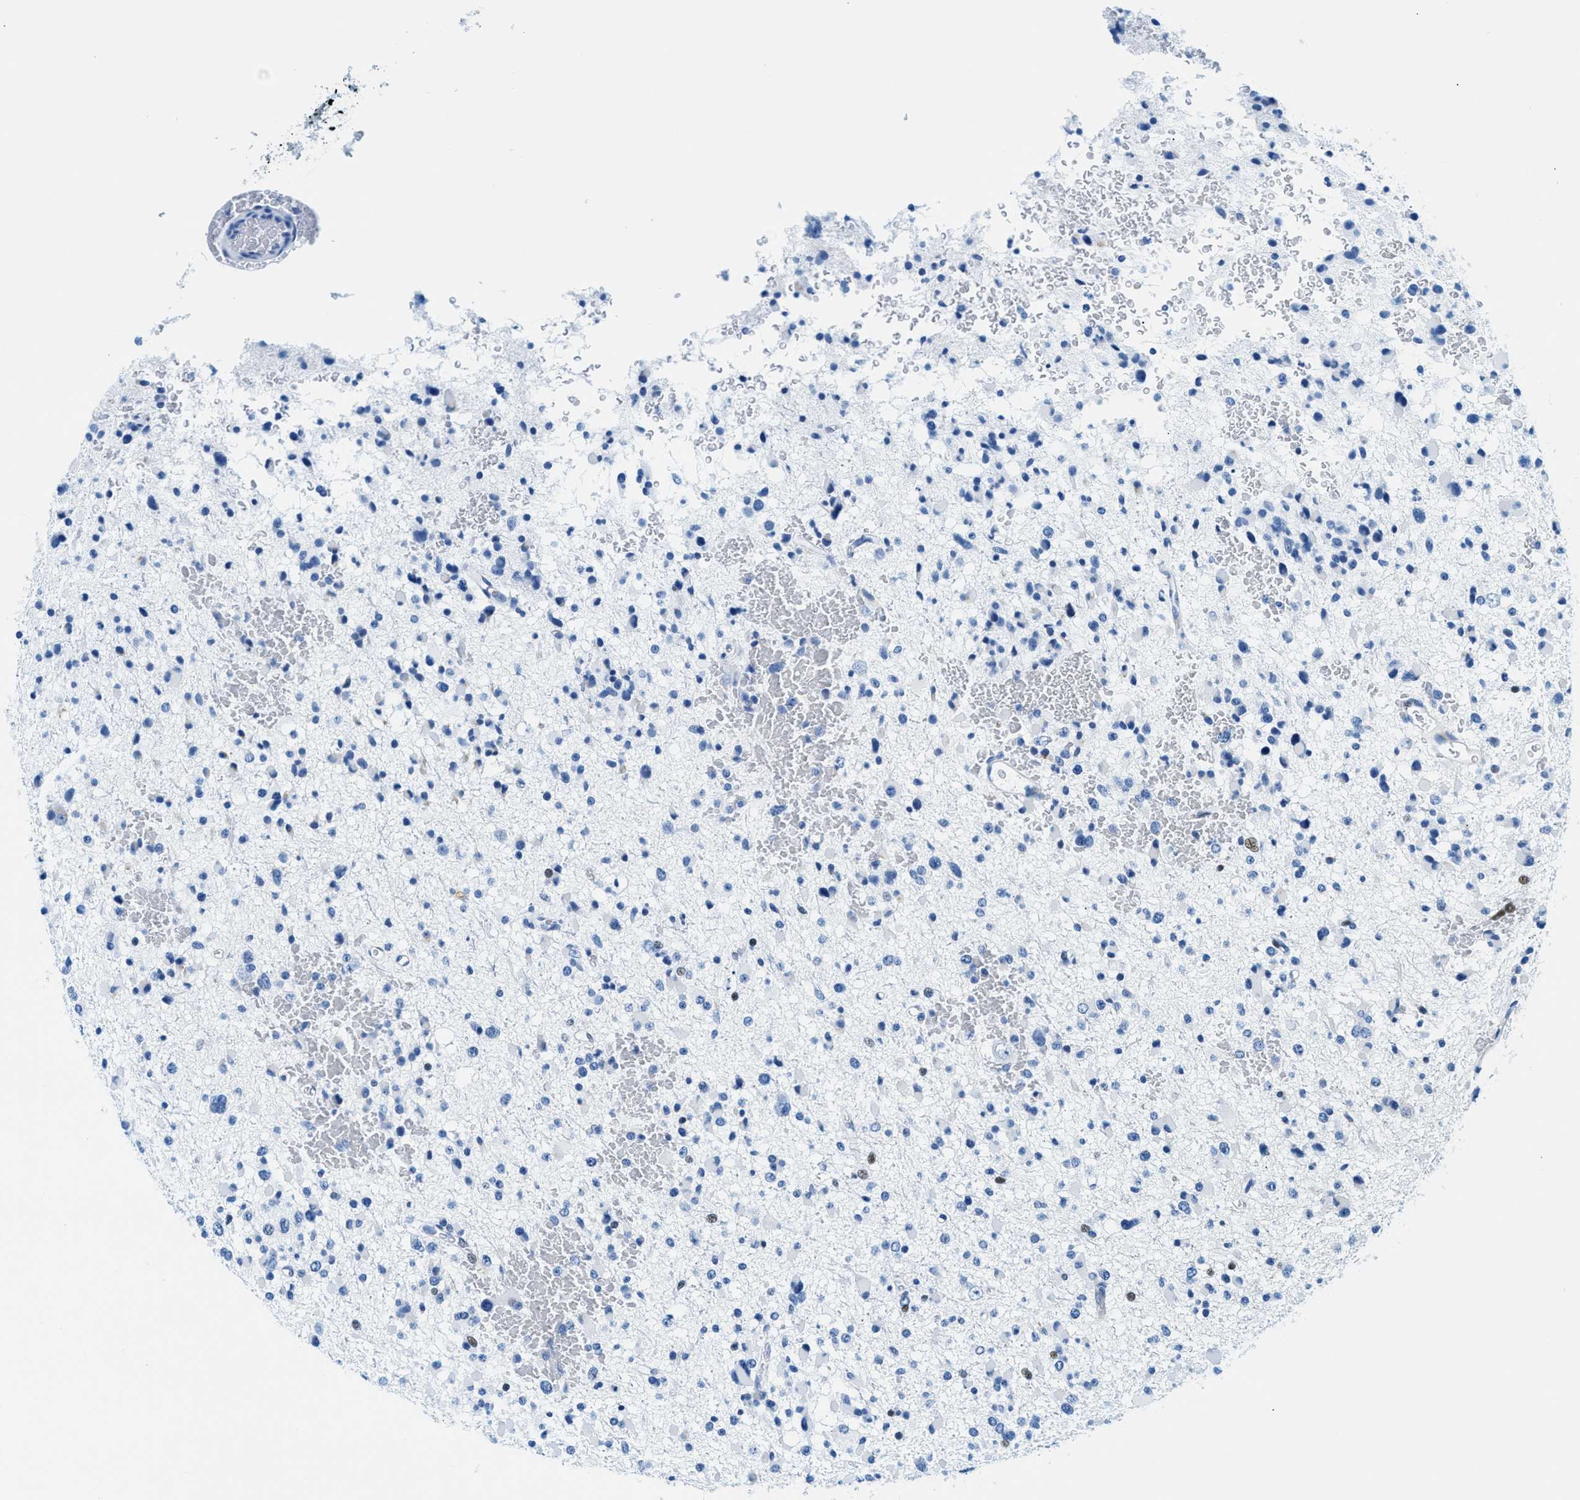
{"staining": {"intensity": "negative", "quantity": "none", "location": "none"}, "tissue": "glioma", "cell_type": "Tumor cells", "image_type": "cancer", "snomed": [{"axis": "morphology", "description": "Glioma, malignant, Low grade"}, {"axis": "topography", "description": "Brain"}], "caption": "Protein analysis of glioma shows no significant positivity in tumor cells.", "gene": "VPS53", "patient": {"sex": "female", "age": 22}}